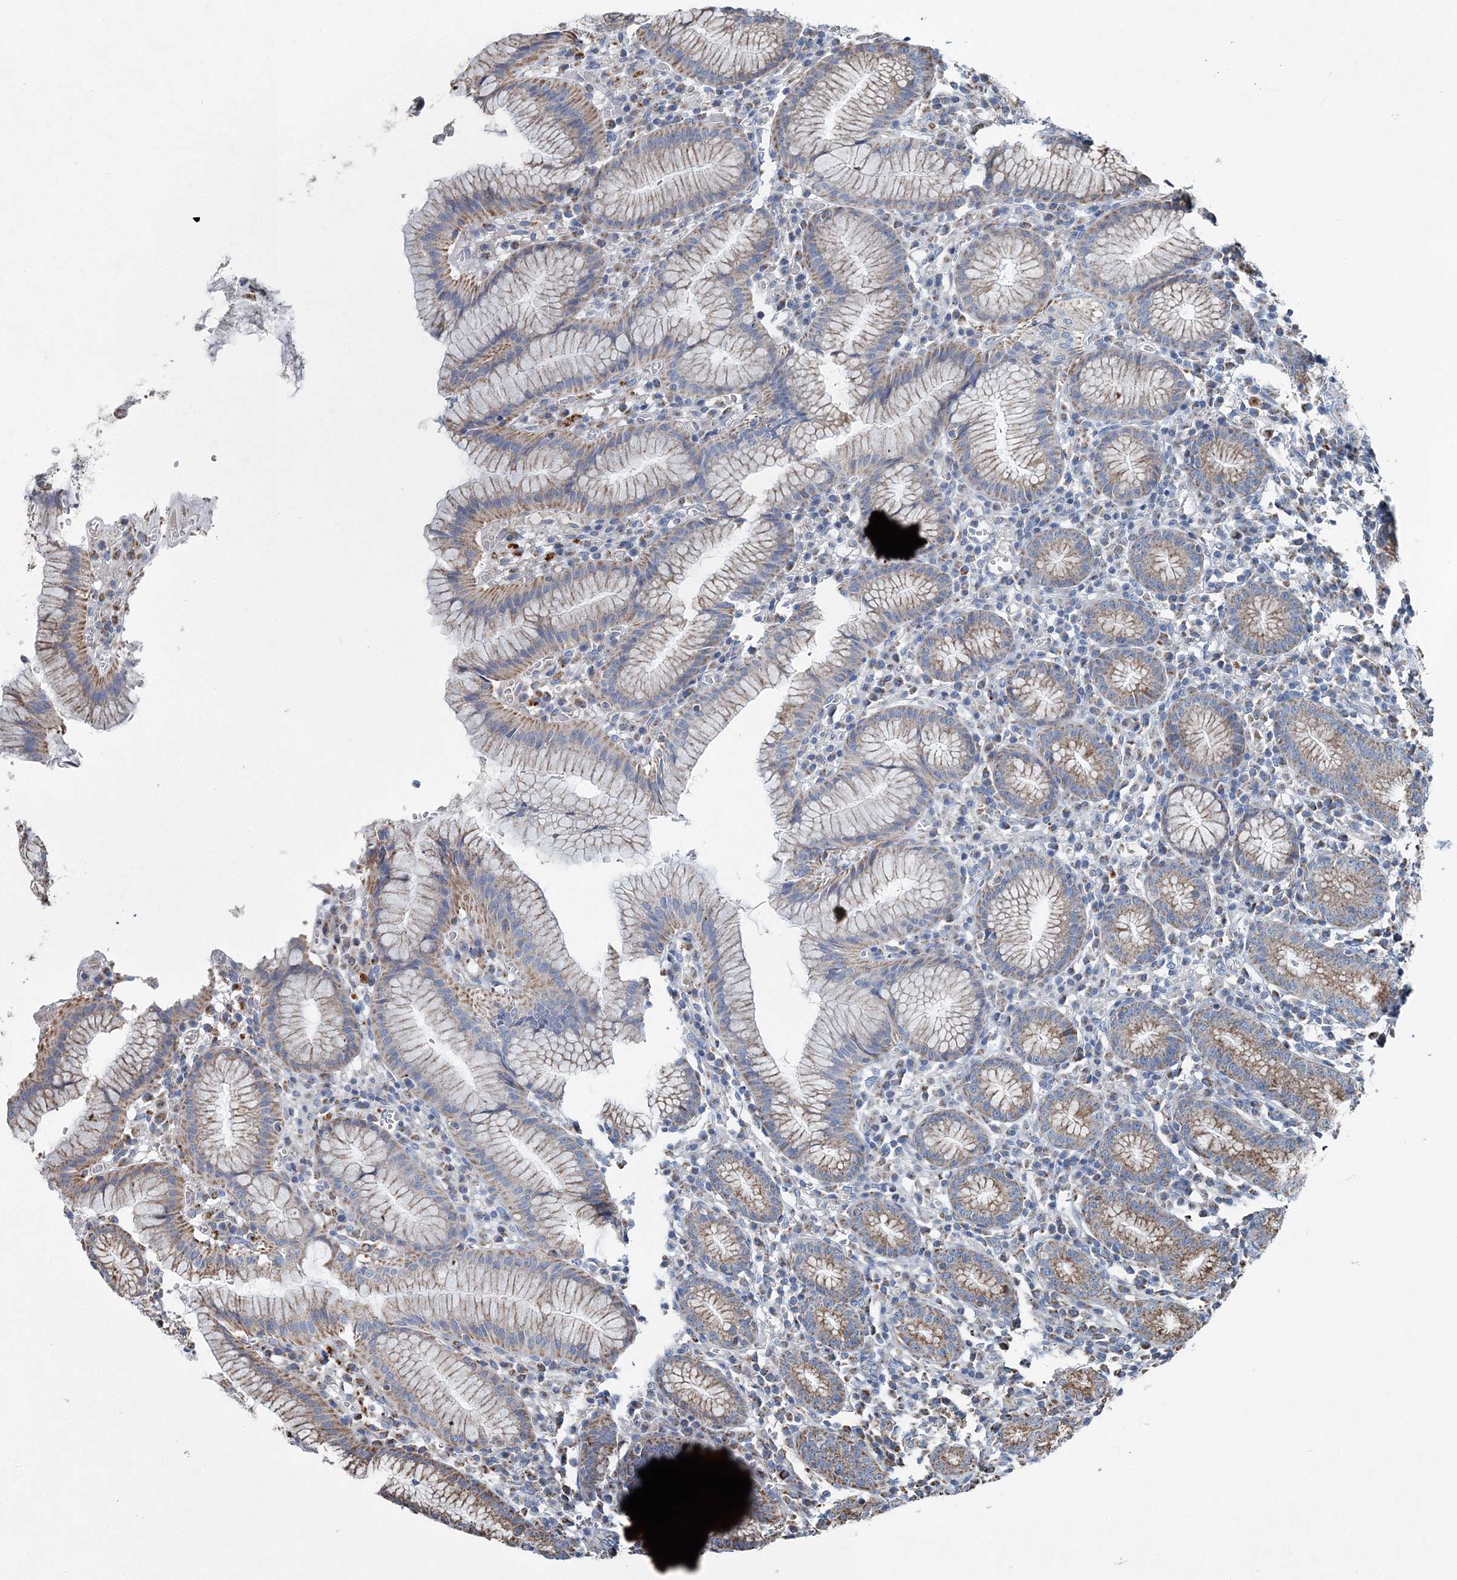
{"staining": {"intensity": "moderate", "quantity": "25%-75%", "location": "cytoplasmic/membranous"}, "tissue": "stomach", "cell_type": "Glandular cells", "image_type": "normal", "snomed": [{"axis": "morphology", "description": "Normal tissue, NOS"}, {"axis": "topography", "description": "Stomach"}], "caption": "A brown stain labels moderate cytoplasmic/membranous staining of a protein in glandular cells of unremarkable stomach.", "gene": "SPAG16", "patient": {"sex": "male", "age": 55}}